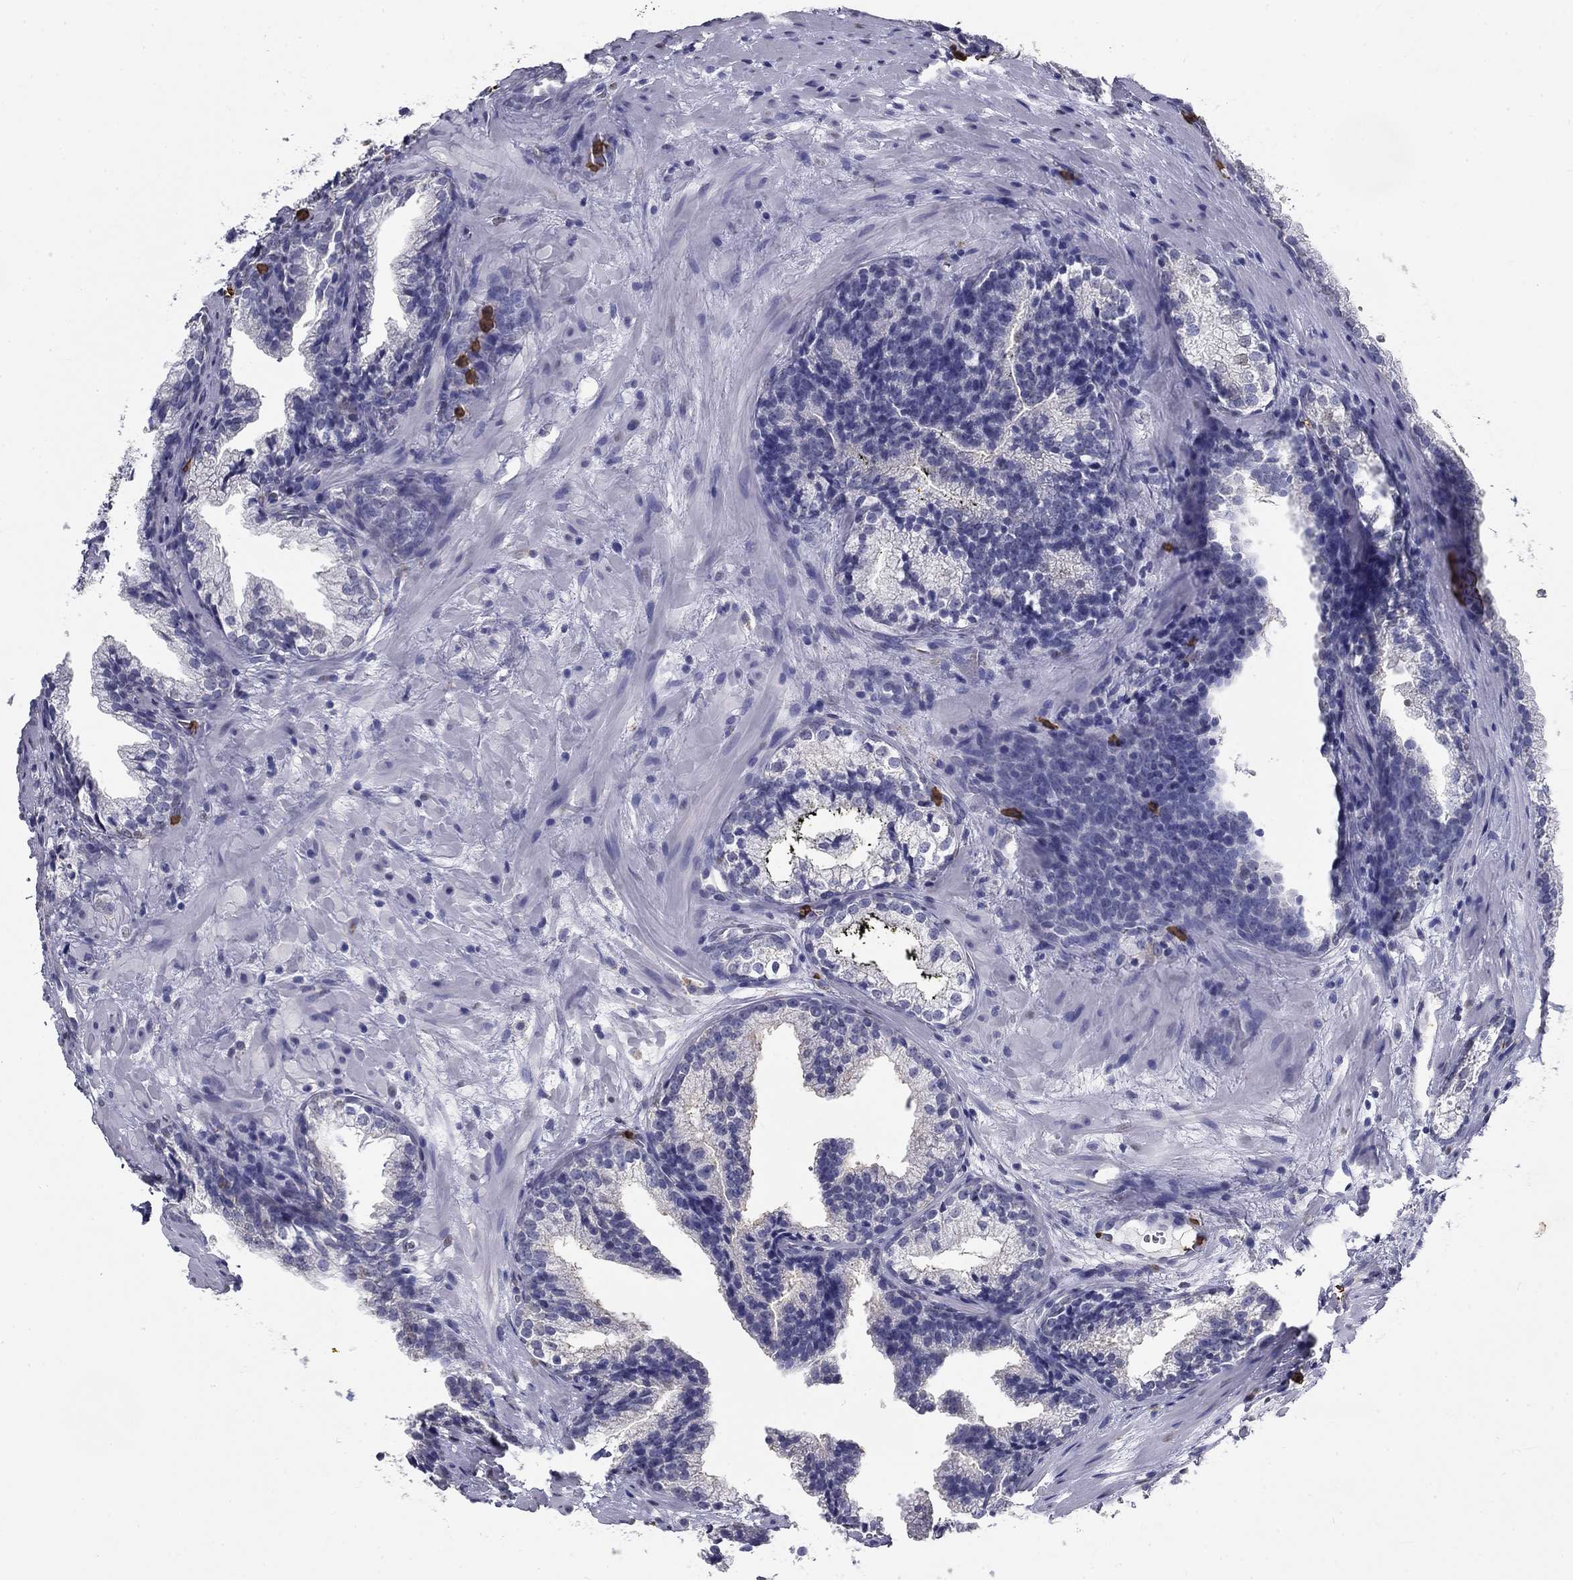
{"staining": {"intensity": "negative", "quantity": "none", "location": "none"}, "tissue": "prostate cancer", "cell_type": "Tumor cells", "image_type": "cancer", "snomed": [{"axis": "morphology", "description": "Adenocarcinoma, NOS"}, {"axis": "topography", "description": "Prostate and seminal vesicle, NOS"}], "caption": "The IHC image has no significant positivity in tumor cells of prostate cancer tissue.", "gene": "IGSF8", "patient": {"sex": "male", "age": 63}}